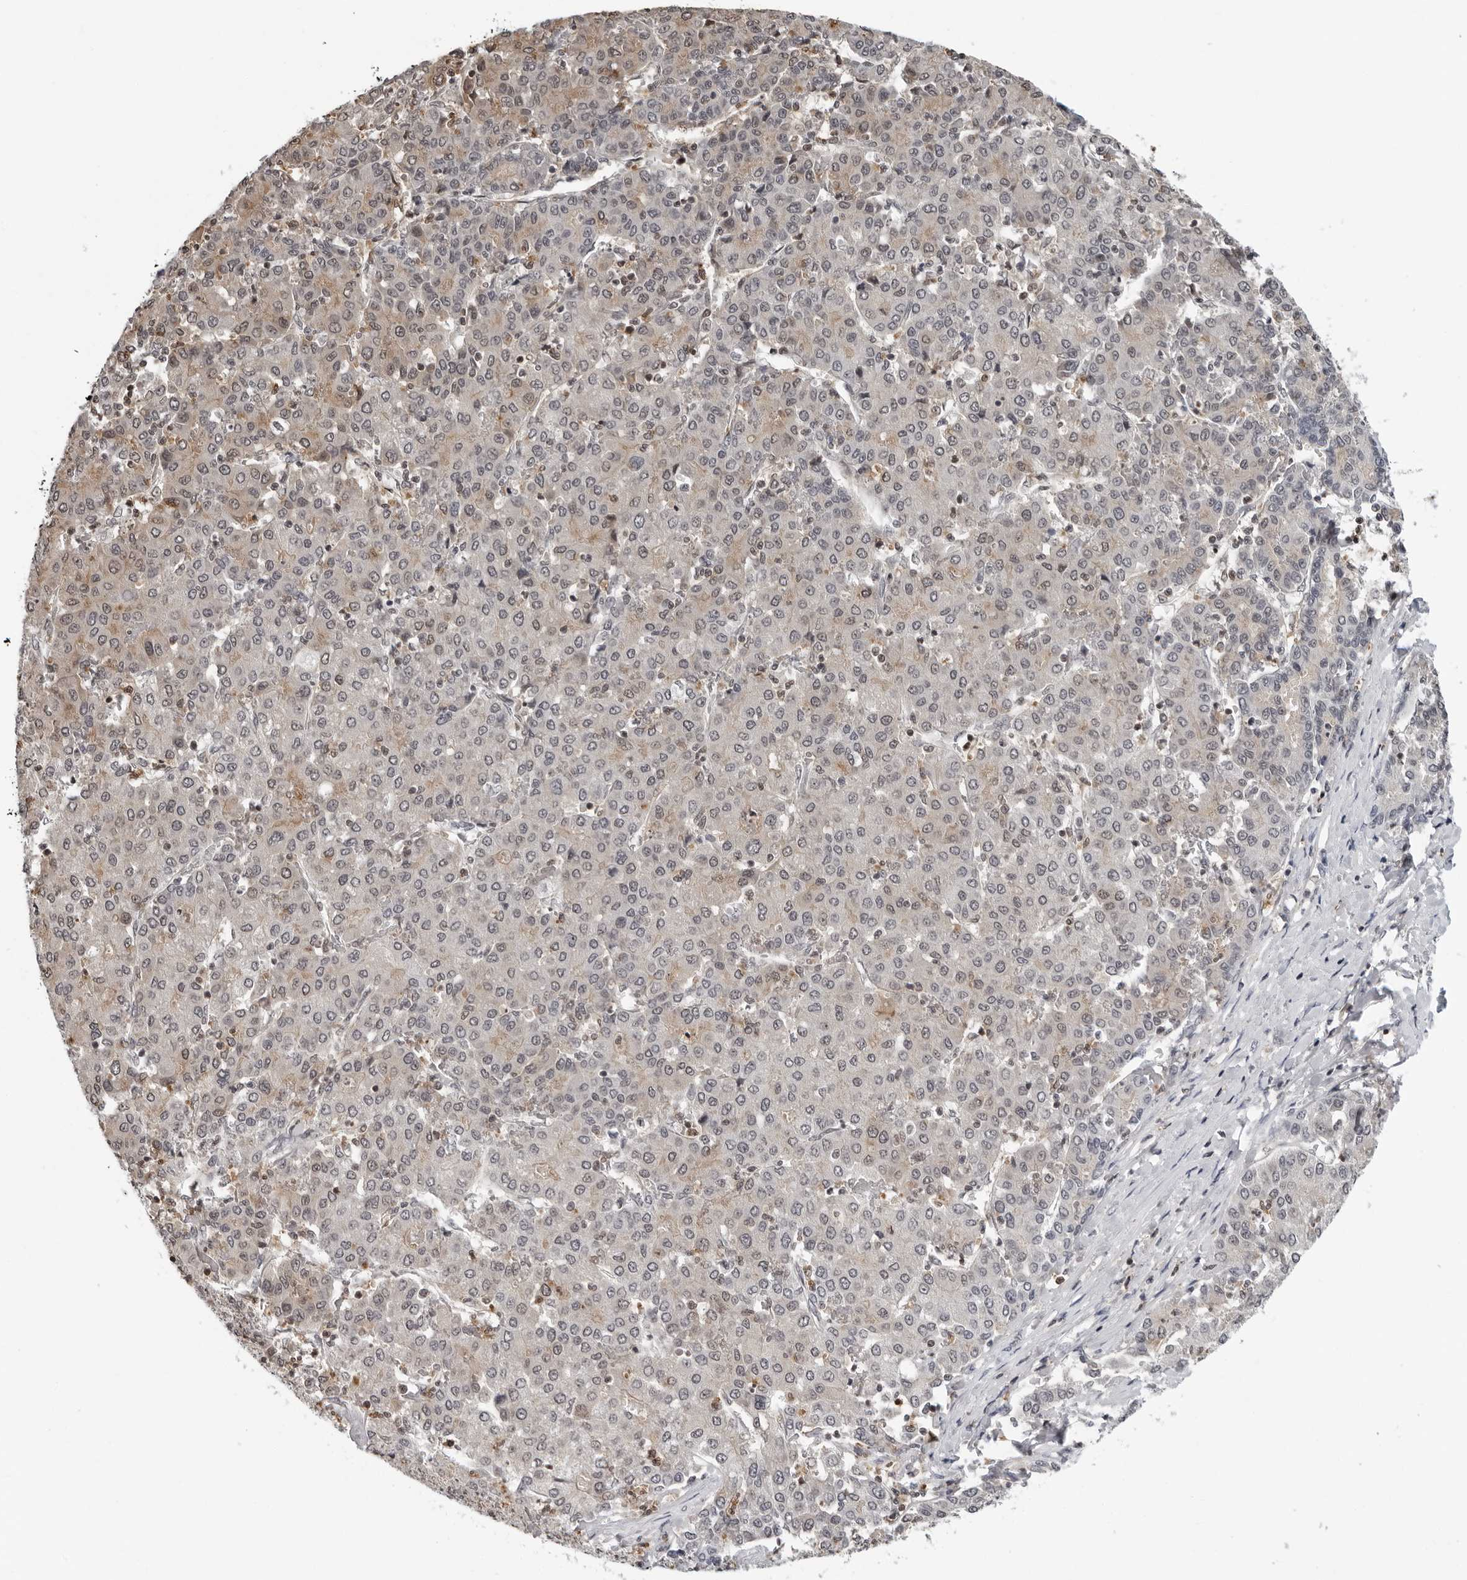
{"staining": {"intensity": "weak", "quantity": "25%-75%", "location": "cytoplasmic/membranous"}, "tissue": "liver cancer", "cell_type": "Tumor cells", "image_type": "cancer", "snomed": [{"axis": "morphology", "description": "Carcinoma, Hepatocellular, NOS"}, {"axis": "topography", "description": "Liver"}], "caption": "Human liver cancer (hepatocellular carcinoma) stained for a protein (brown) reveals weak cytoplasmic/membranous positive positivity in about 25%-75% of tumor cells.", "gene": "HSPH1", "patient": {"sex": "male", "age": 65}}